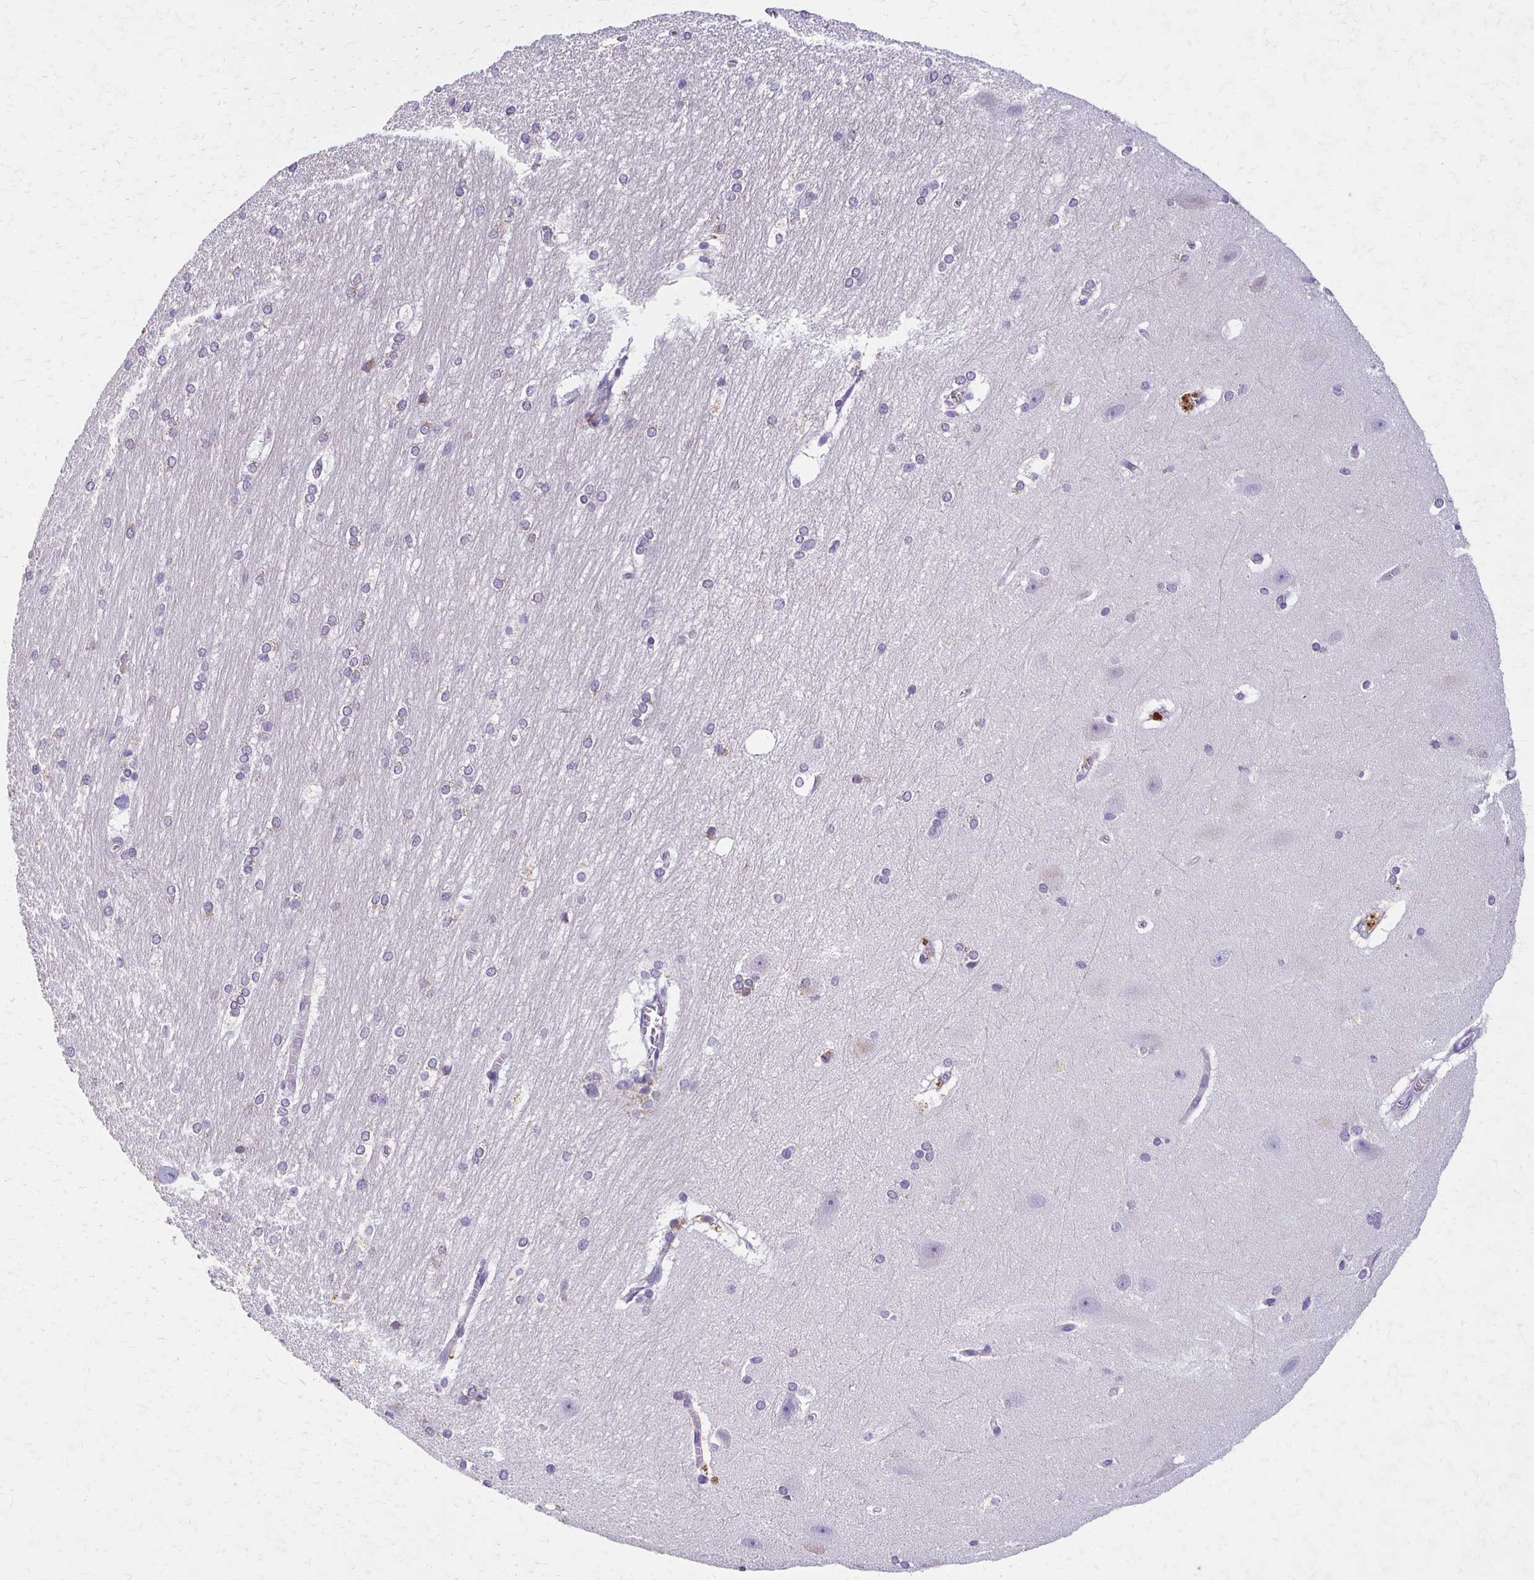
{"staining": {"intensity": "negative", "quantity": "none", "location": "none"}, "tissue": "hippocampus", "cell_type": "Glial cells", "image_type": "normal", "snomed": [{"axis": "morphology", "description": "Normal tissue, NOS"}, {"axis": "topography", "description": "Cerebral cortex"}, {"axis": "topography", "description": "Hippocampus"}], "caption": "An immunohistochemistry (IHC) micrograph of benign hippocampus is shown. There is no staining in glial cells of hippocampus. (Stains: DAB (3,3'-diaminobenzidine) immunohistochemistry with hematoxylin counter stain, Microscopy: brightfield microscopy at high magnification).", "gene": "BBS12", "patient": {"sex": "female", "age": 19}}